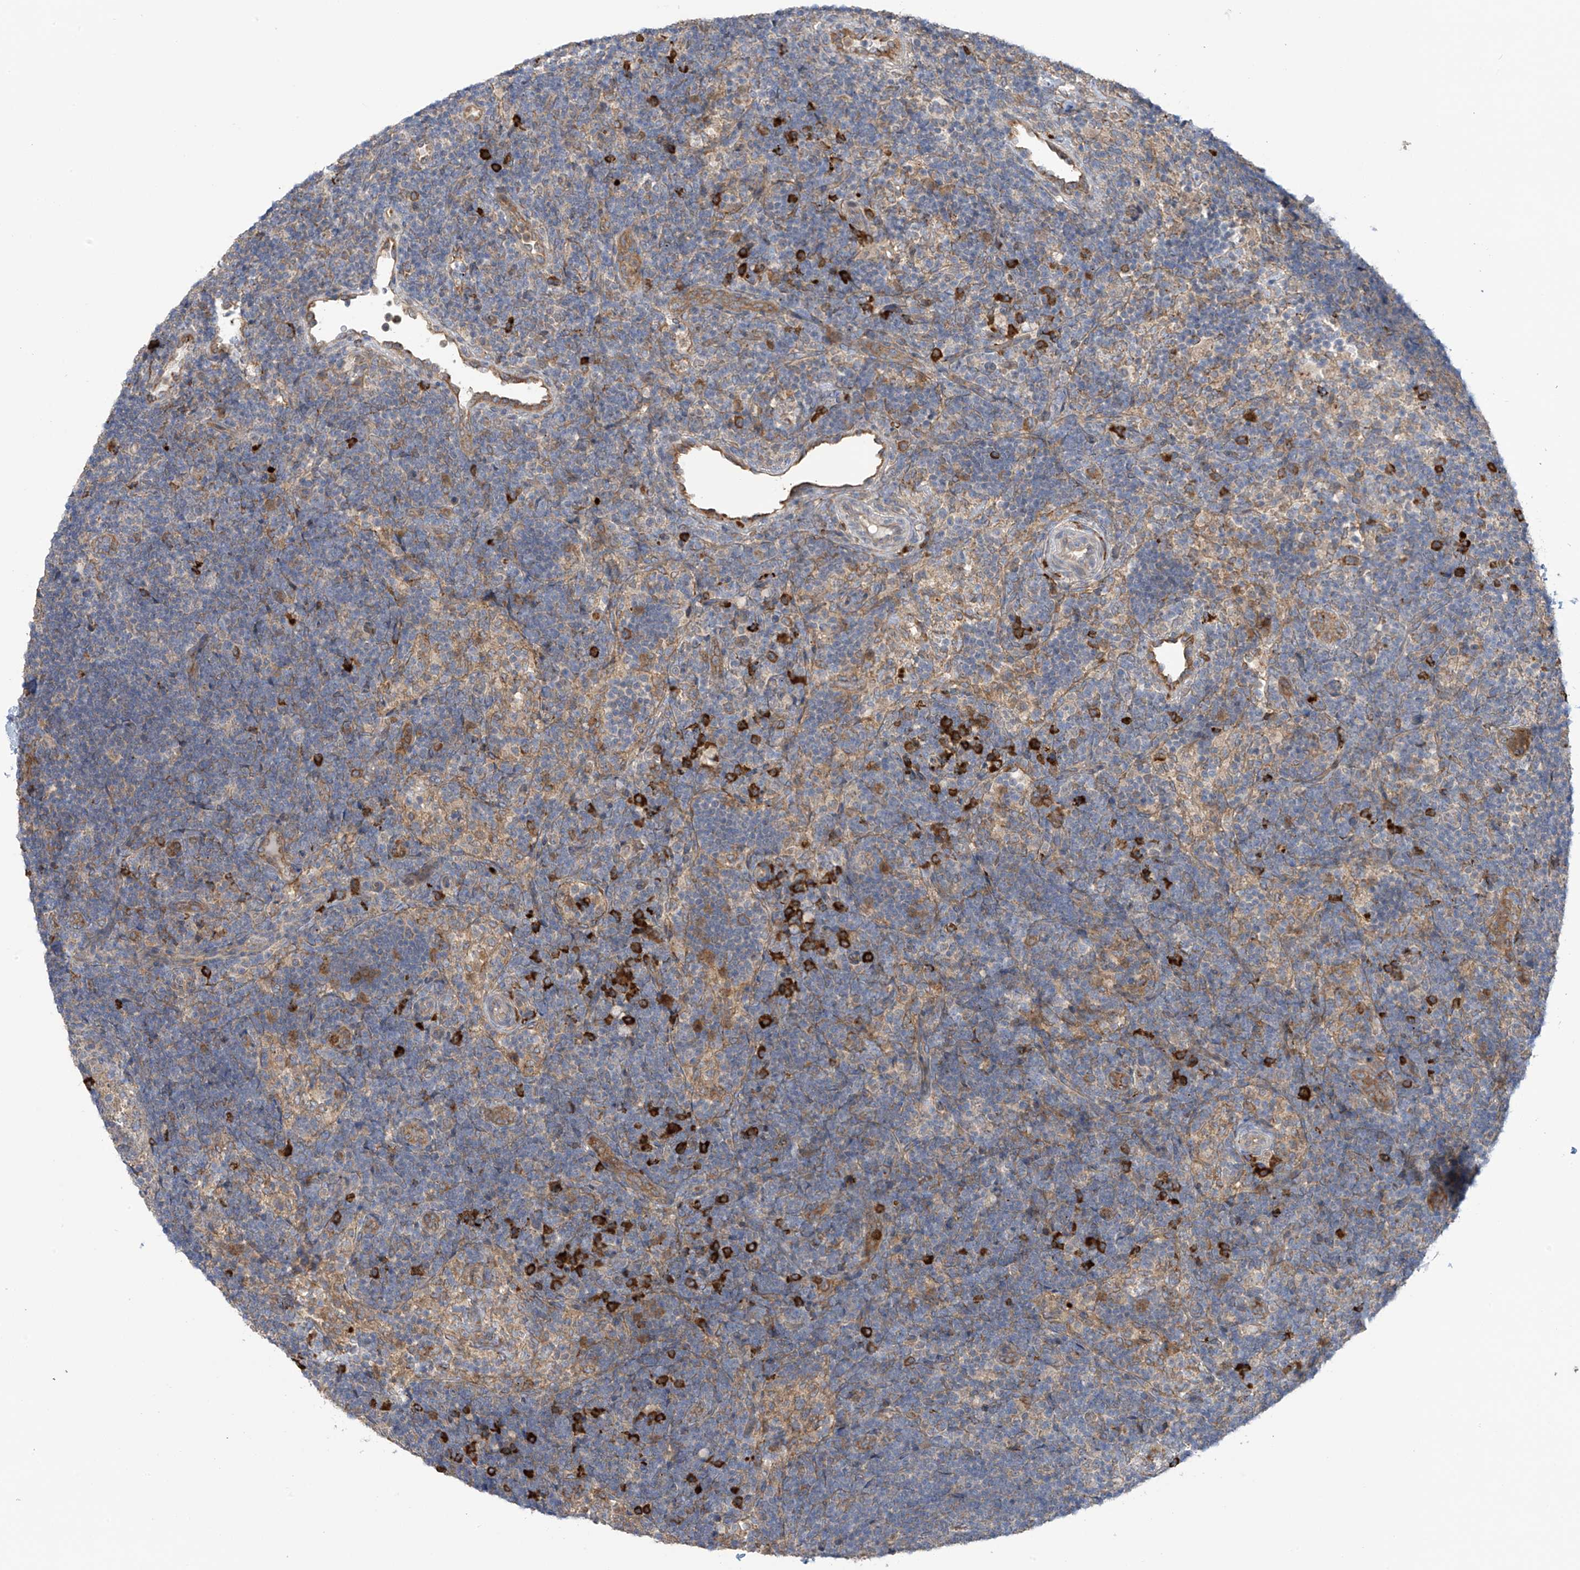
{"staining": {"intensity": "moderate", "quantity": "<25%", "location": "cytoplasmic/membranous"}, "tissue": "lymph node", "cell_type": "Germinal center cells", "image_type": "normal", "snomed": [{"axis": "morphology", "description": "Normal tissue, NOS"}, {"axis": "topography", "description": "Lymph node"}], "caption": "Germinal center cells display low levels of moderate cytoplasmic/membranous staining in about <25% of cells in benign lymph node.", "gene": "KIAA1522", "patient": {"sex": "female", "age": 22}}